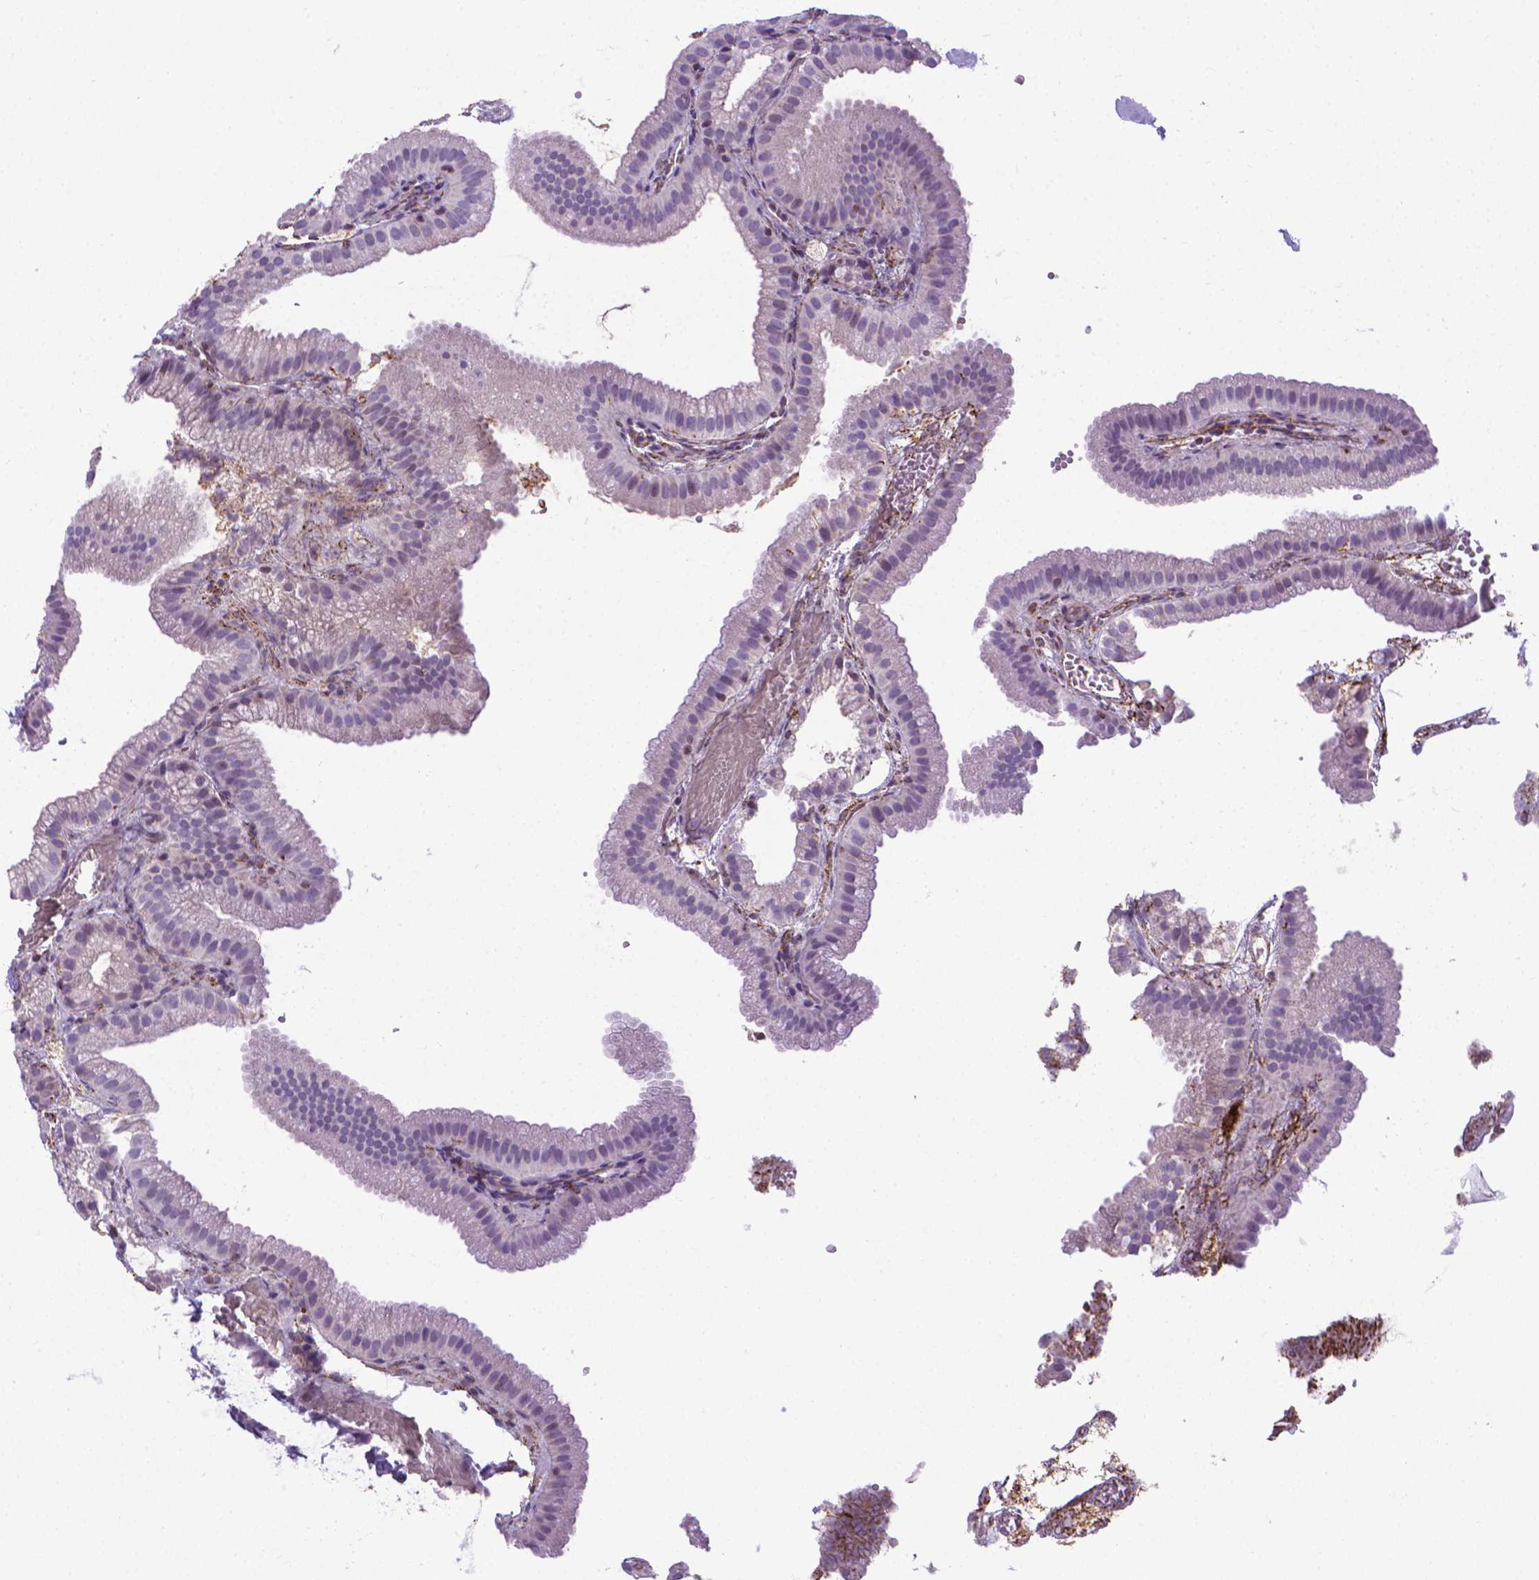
{"staining": {"intensity": "negative", "quantity": "none", "location": "none"}, "tissue": "gallbladder", "cell_type": "Glandular cells", "image_type": "normal", "snomed": [{"axis": "morphology", "description": "Normal tissue, NOS"}, {"axis": "topography", "description": "Gallbladder"}], "caption": "IHC image of benign gallbladder stained for a protein (brown), which shows no staining in glandular cells.", "gene": "POU3F3", "patient": {"sex": "female", "age": 63}}